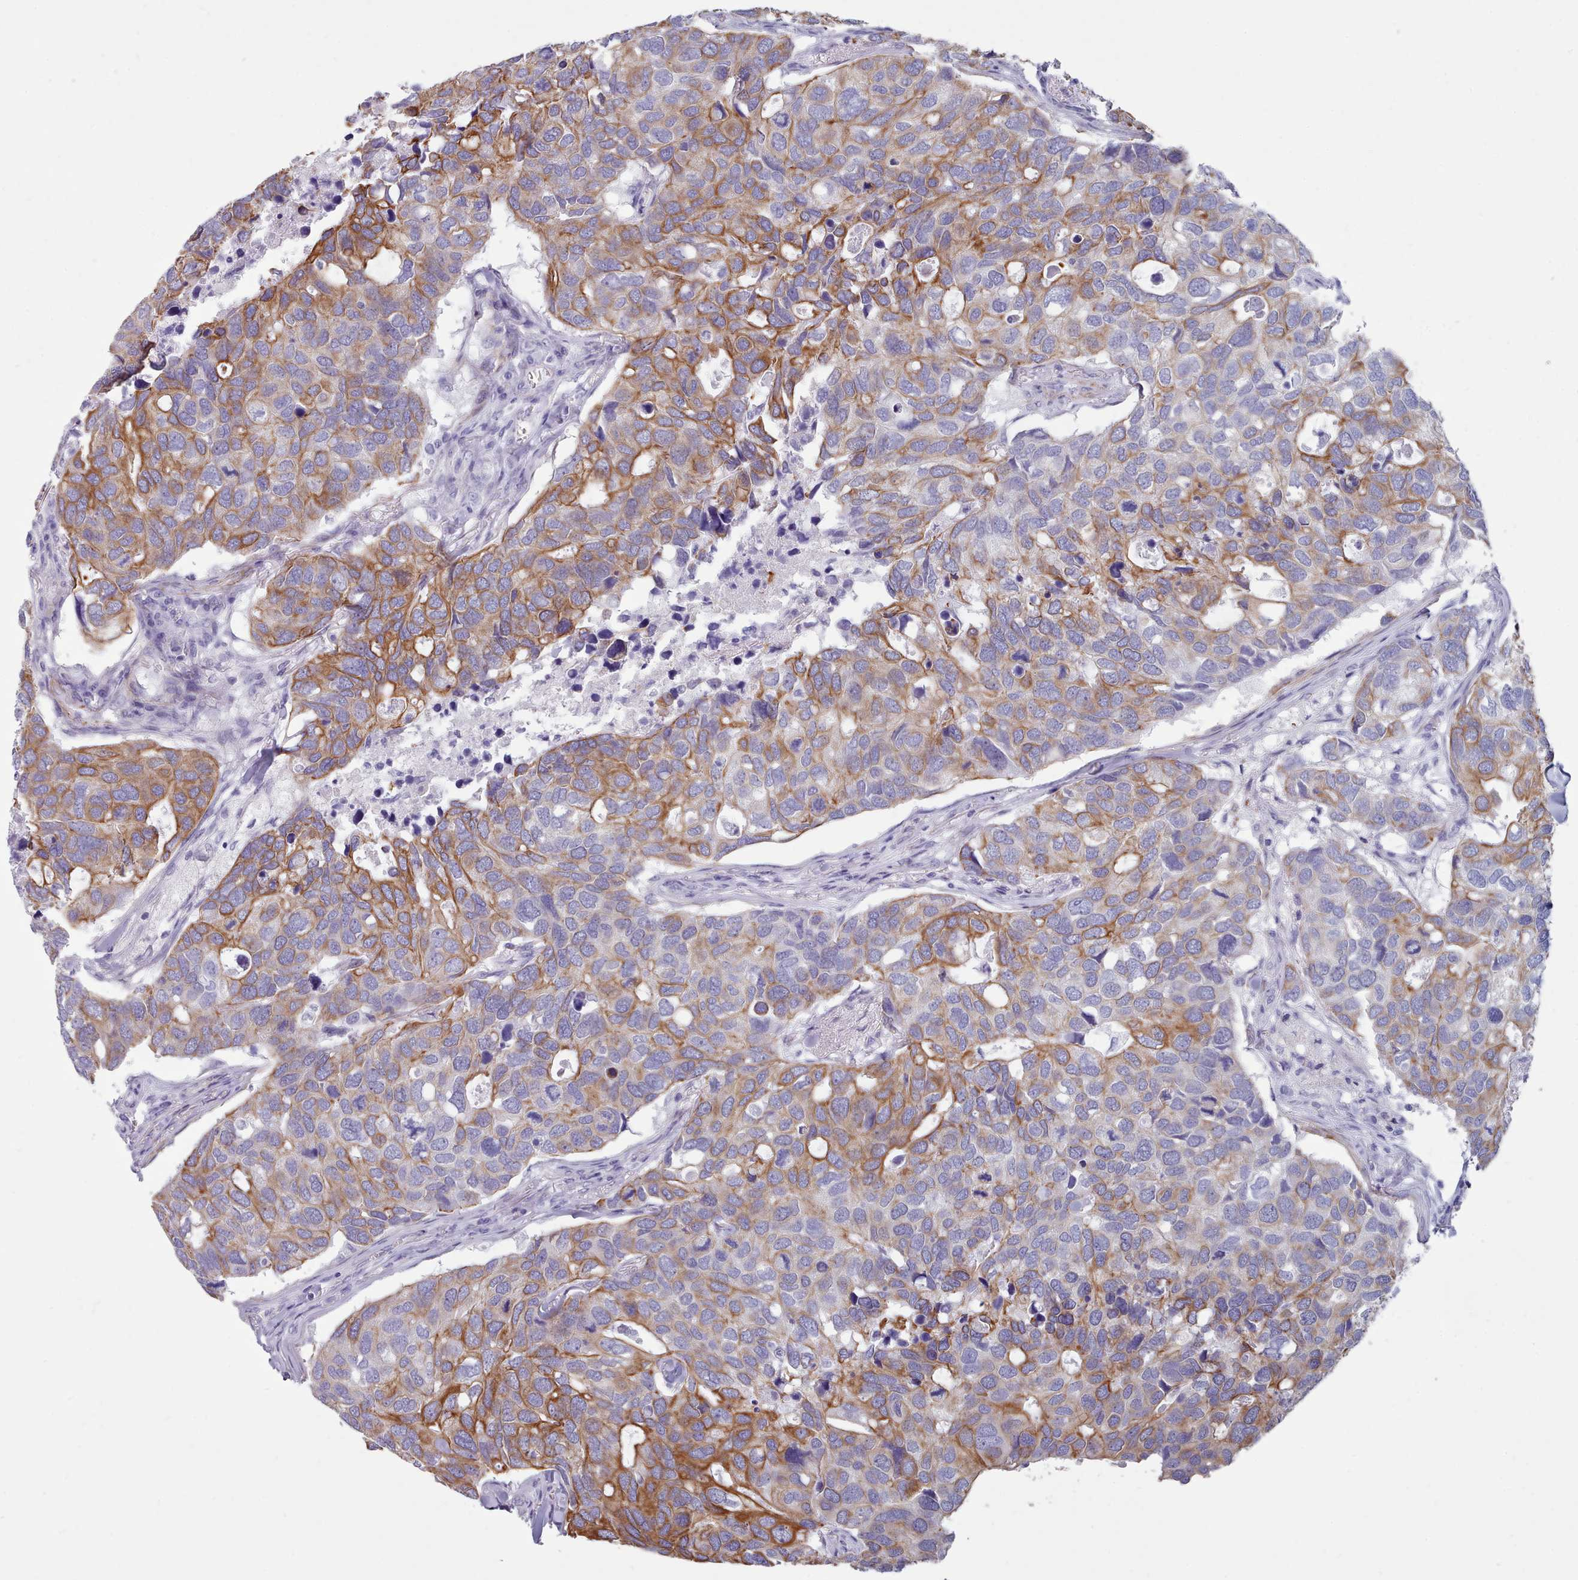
{"staining": {"intensity": "moderate", "quantity": "25%-75%", "location": "cytoplasmic/membranous"}, "tissue": "breast cancer", "cell_type": "Tumor cells", "image_type": "cancer", "snomed": [{"axis": "morphology", "description": "Duct carcinoma"}, {"axis": "topography", "description": "Breast"}], "caption": "Protein expression analysis of infiltrating ductal carcinoma (breast) demonstrates moderate cytoplasmic/membranous positivity in approximately 25%-75% of tumor cells.", "gene": "FPGS", "patient": {"sex": "female", "age": 83}}